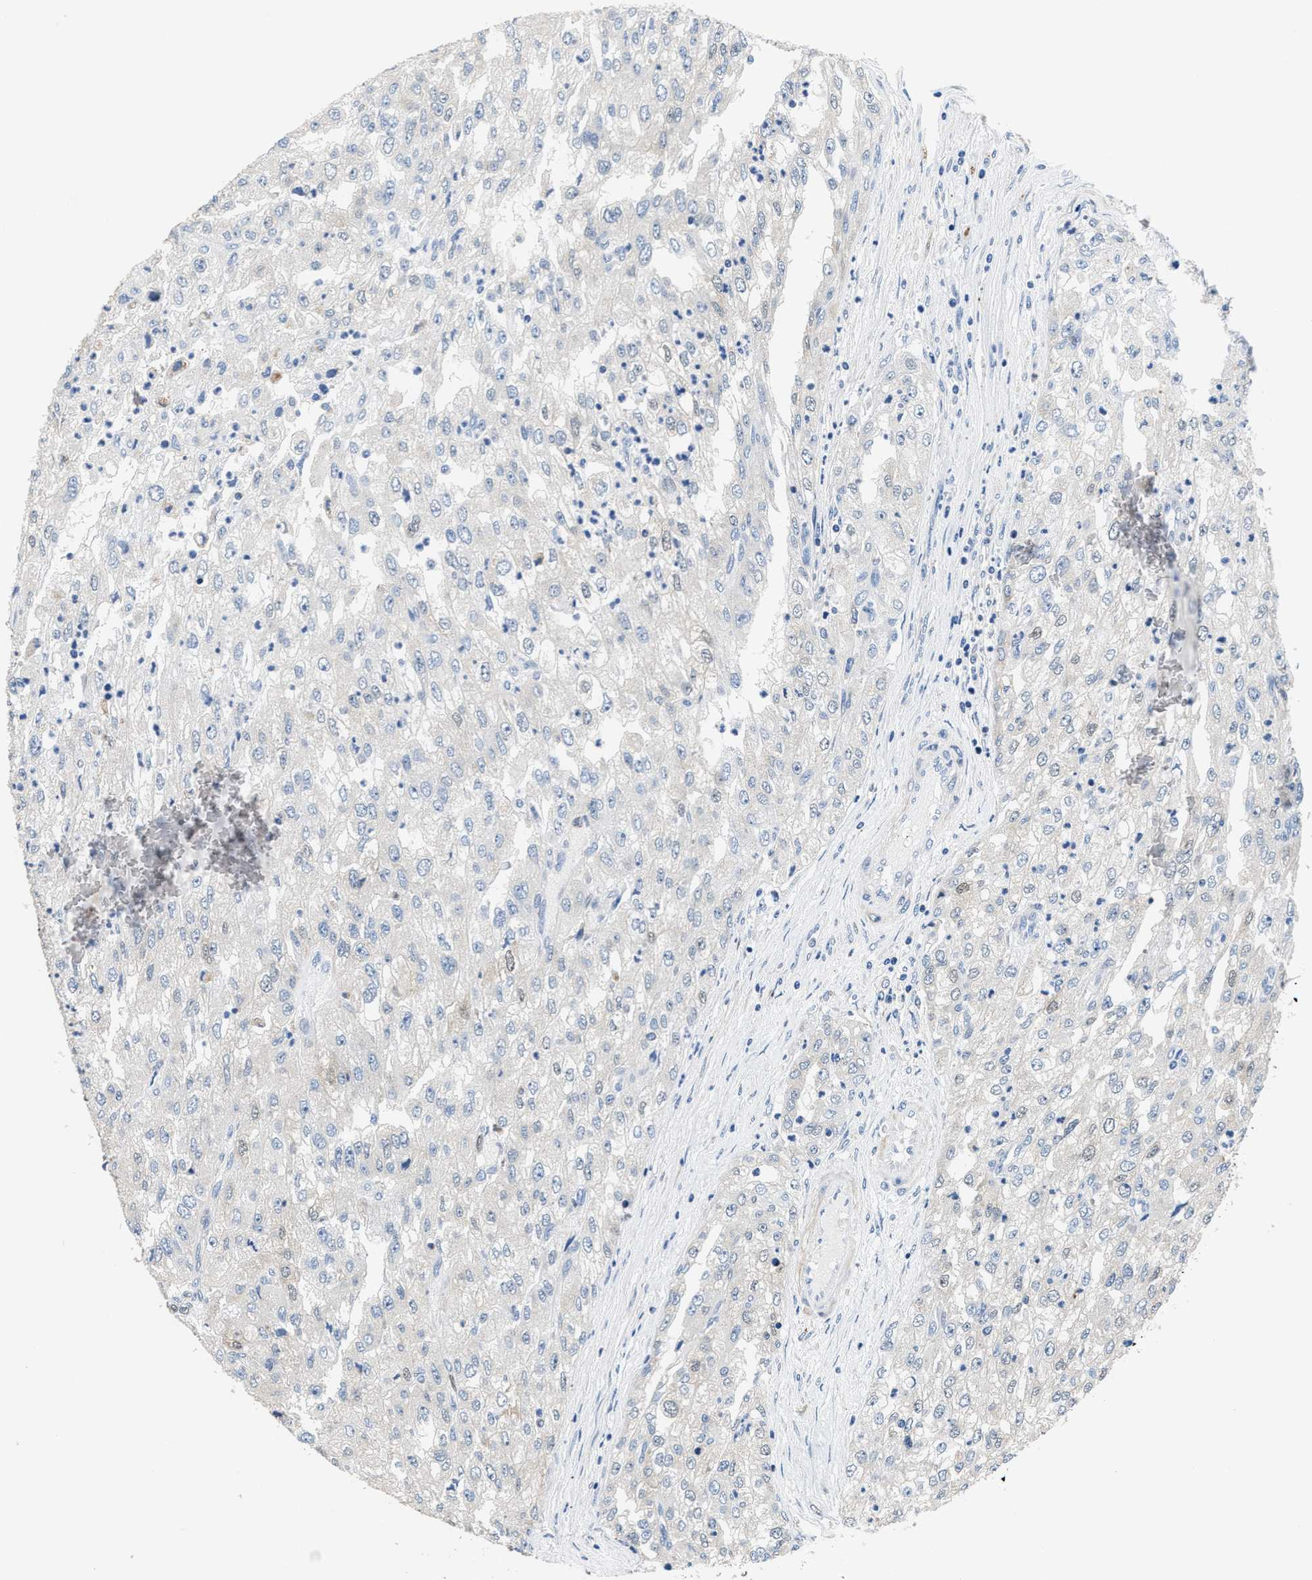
{"staining": {"intensity": "weak", "quantity": "<25%", "location": "nuclear"}, "tissue": "renal cancer", "cell_type": "Tumor cells", "image_type": "cancer", "snomed": [{"axis": "morphology", "description": "Adenocarcinoma, NOS"}, {"axis": "topography", "description": "Kidney"}], "caption": "Immunohistochemistry (IHC) photomicrograph of neoplastic tissue: renal cancer (adenocarcinoma) stained with DAB shows no significant protein staining in tumor cells.", "gene": "ANKIB1", "patient": {"sex": "female", "age": 54}}